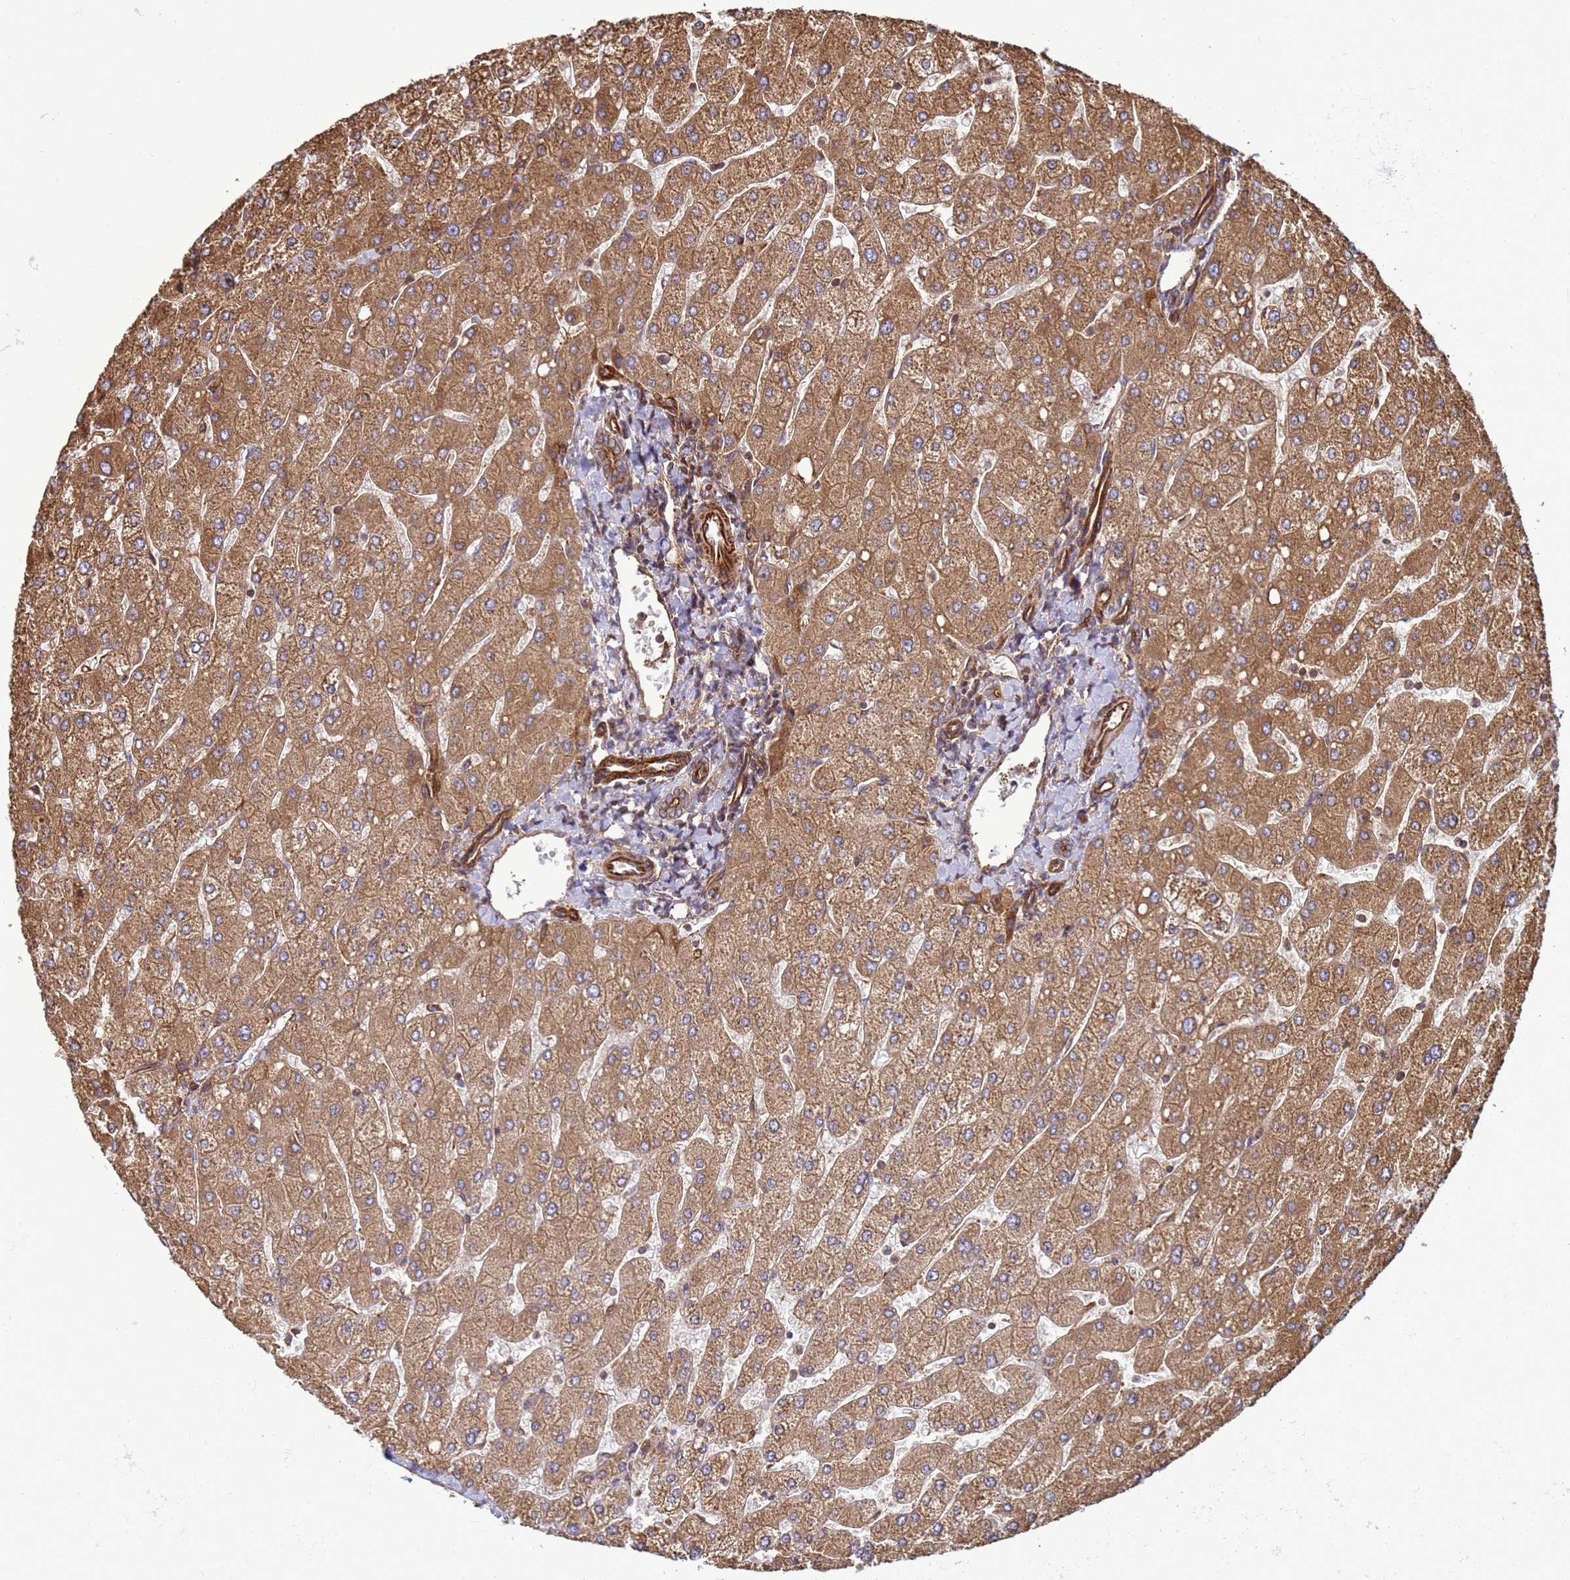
{"staining": {"intensity": "moderate", "quantity": "25%-75%", "location": "cytoplasmic/membranous"}, "tissue": "liver", "cell_type": "Cholangiocytes", "image_type": "normal", "snomed": [{"axis": "morphology", "description": "Normal tissue, NOS"}, {"axis": "topography", "description": "Liver"}], "caption": "Liver stained with IHC displays moderate cytoplasmic/membranous staining in approximately 25%-75% of cholangiocytes.", "gene": "CNOT1", "patient": {"sex": "male", "age": 55}}